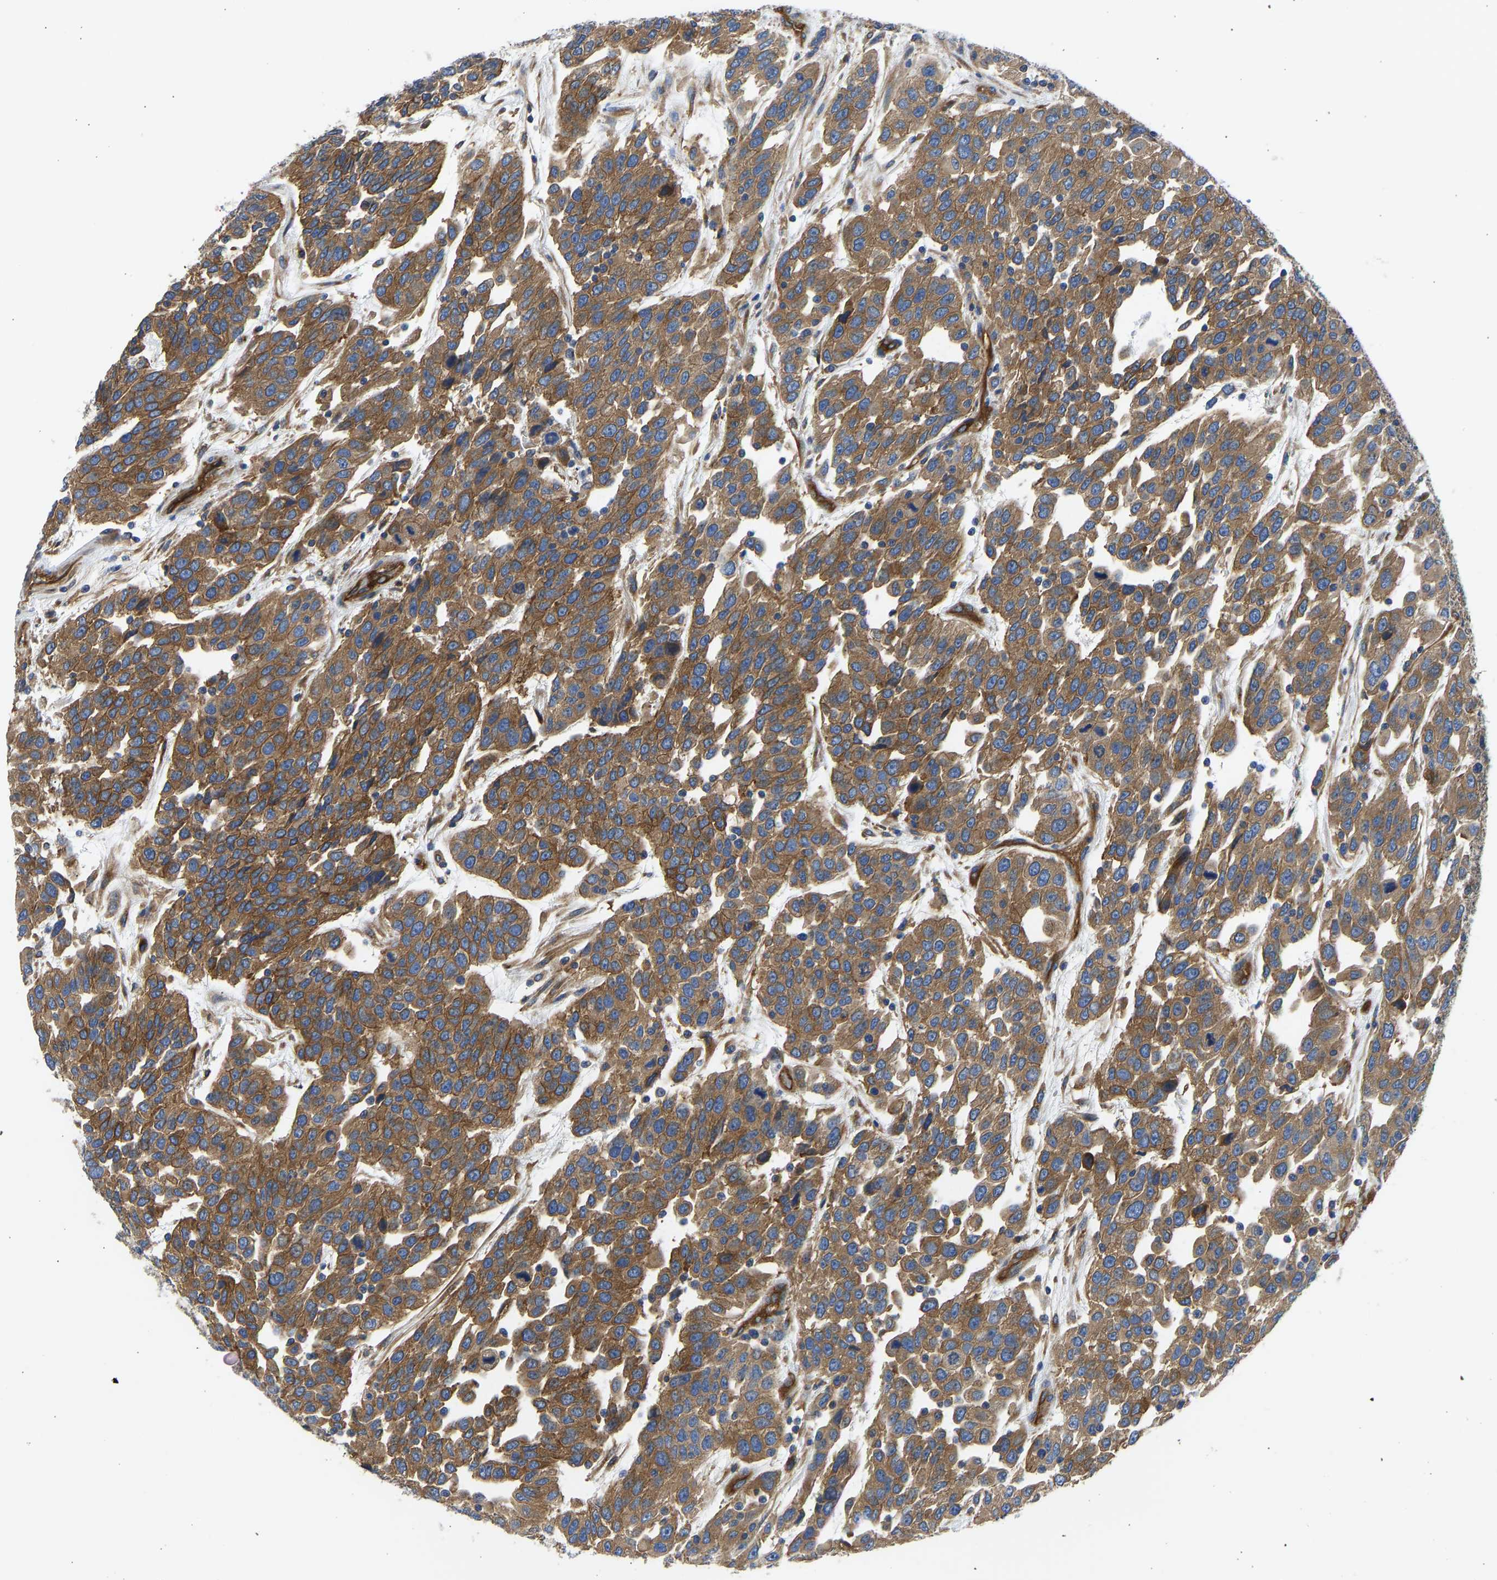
{"staining": {"intensity": "strong", "quantity": ">75%", "location": "cytoplasmic/membranous"}, "tissue": "urothelial cancer", "cell_type": "Tumor cells", "image_type": "cancer", "snomed": [{"axis": "morphology", "description": "Urothelial carcinoma, High grade"}, {"axis": "topography", "description": "Urinary bladder"}], "caption": "Human urothelial cancer stained with a brown dye exhibits strong cytoplasmic/membranous positive staining in about >75% of tumor cells.", "gene": "MYO1C", "patient": {"sex": "female", "age": 80}}